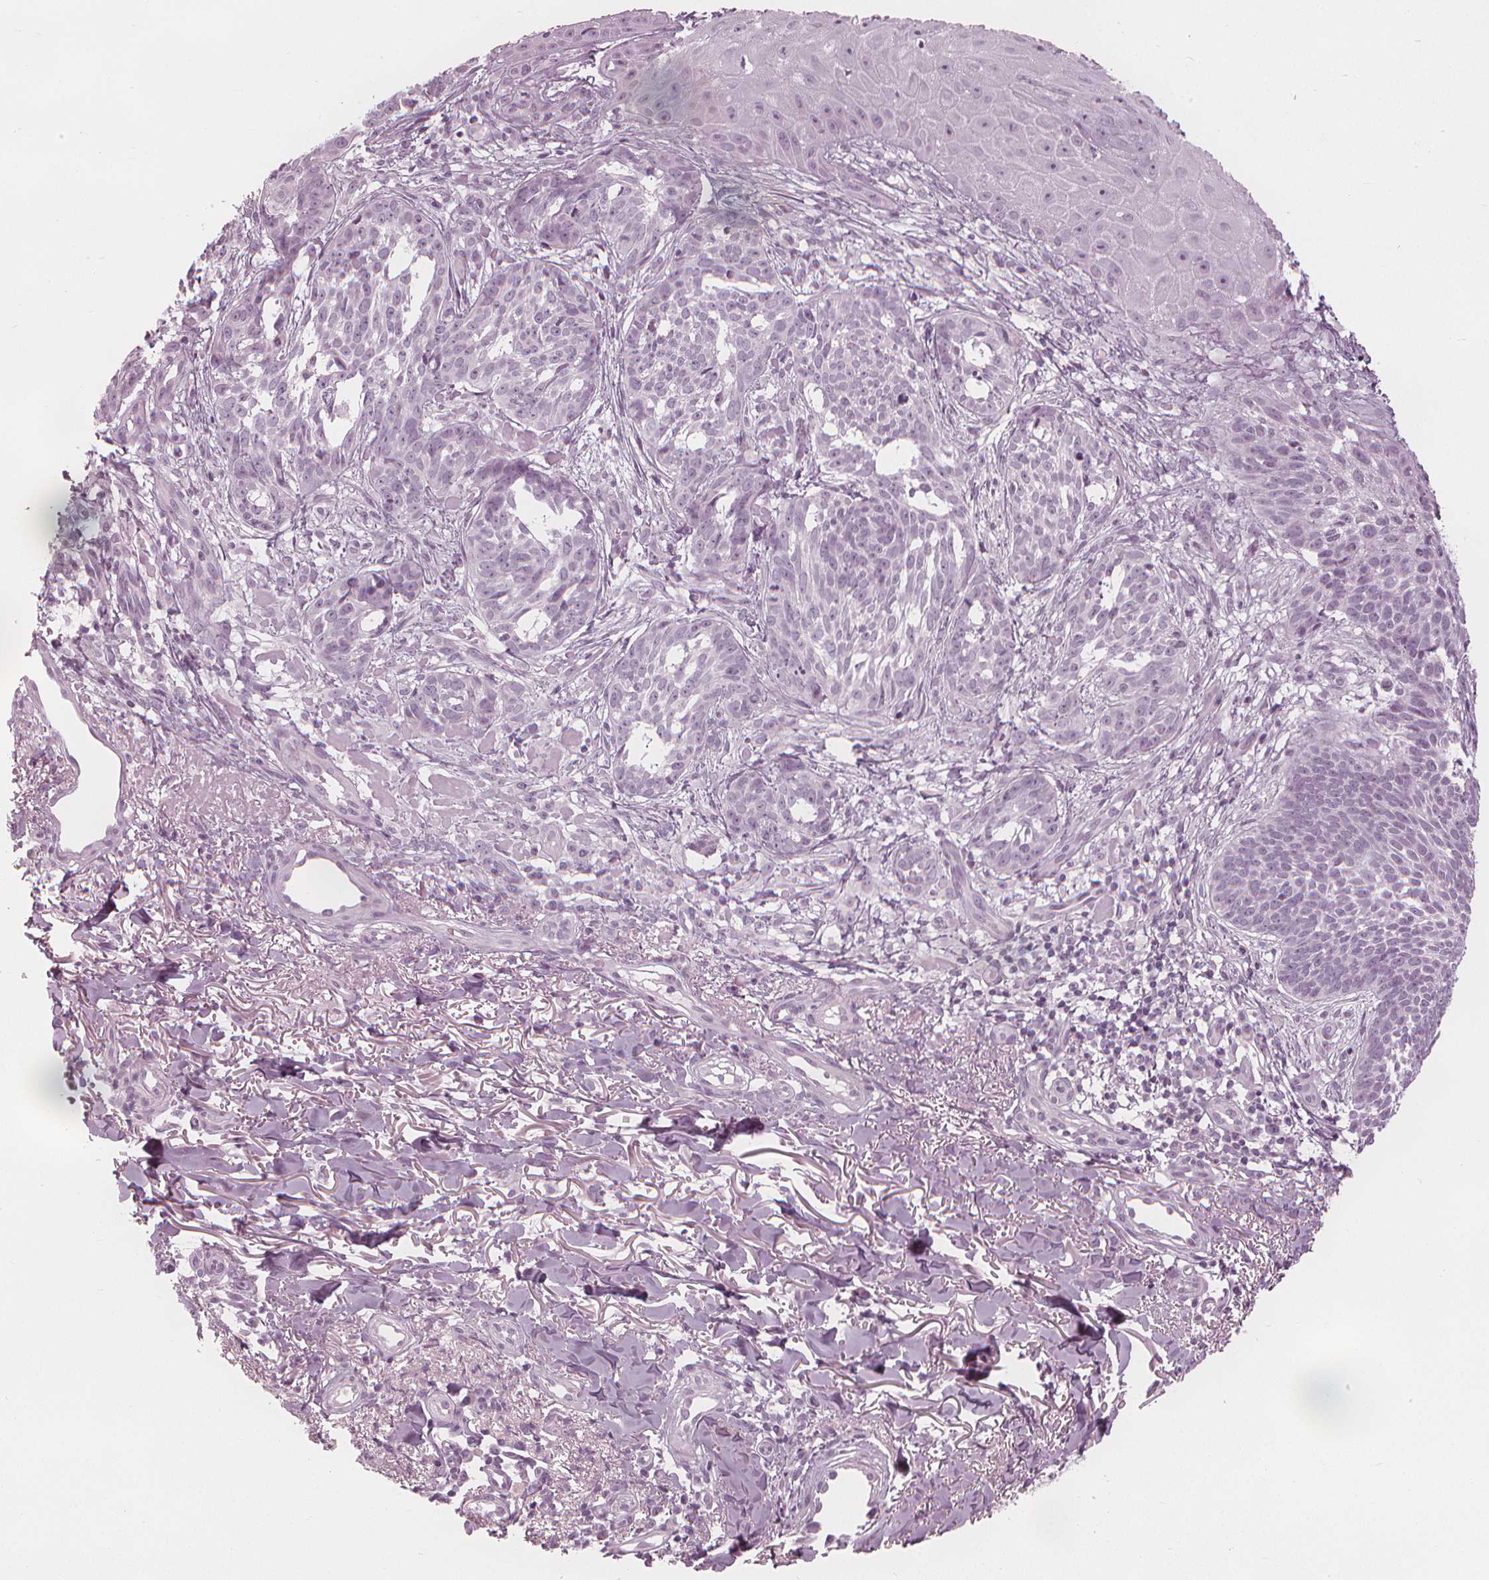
{"staining": {"intensity": "negative", "quantity": "none", "location": "none"}, "tissue": "skin cancer", "cell_type": "Tumor cells", "image_type": "cancer", "snomed": [{"axis": "morphology", "description": "Basal cell carcinoma"}, {"axis": "topography", "description": "Skin"}], "caption": "The immunohistochemistry image has no significant expression in tumor cells of basal cell carcinoma (skin) tissue.", "gene": "PAEP", "patient": {"sex": "male", "age": 88}}